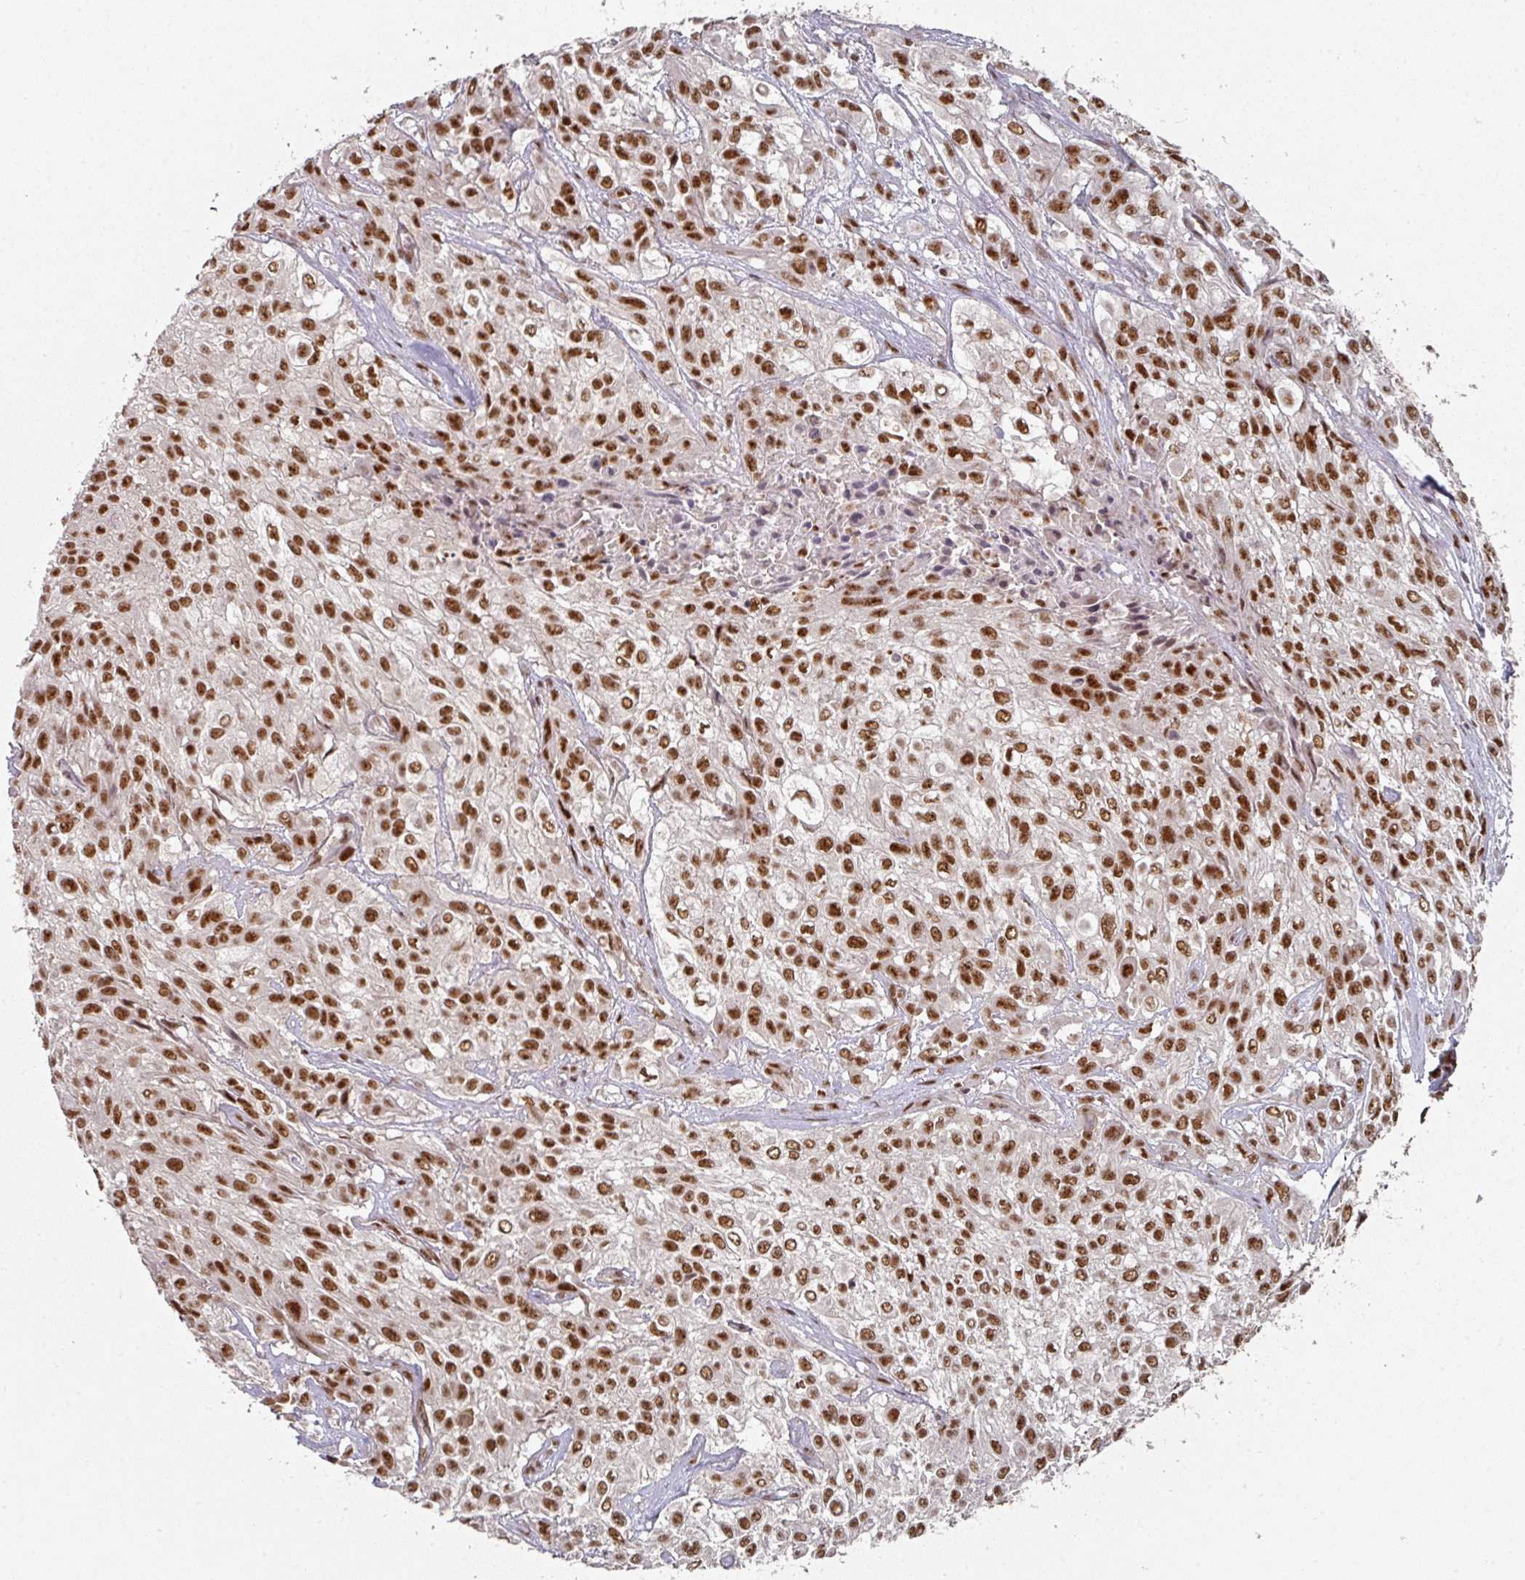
{"staining": {"intensity": "strong", "quantity": ">75%", "location": "nuclear"}, "tissue": "urothelial cancer", "cell_type": "Tumor cells", "image_type": "cancer", "snomed": [{"axis": "morphology", "description": "Urothelial carcinoma, High grade"}, {"axis": "topography", "description": "Urinary bladder"}], "caption": "High-magnification brightfield microscopy of high-grade urothelial carcinoma stained with DAB (3,3'-diaminobenzidine) (brown) and counterstained with hematoxylin (blue). tumor cells exhibit strong nuclear positivity is identified in approximately>75% of cells. (DAB (3,3'-diaminobenzidine) IHC with brightfield microscopy, high magnification).", "gene": "MEPCE", "patient": {"sex": "male", "age": 57}}